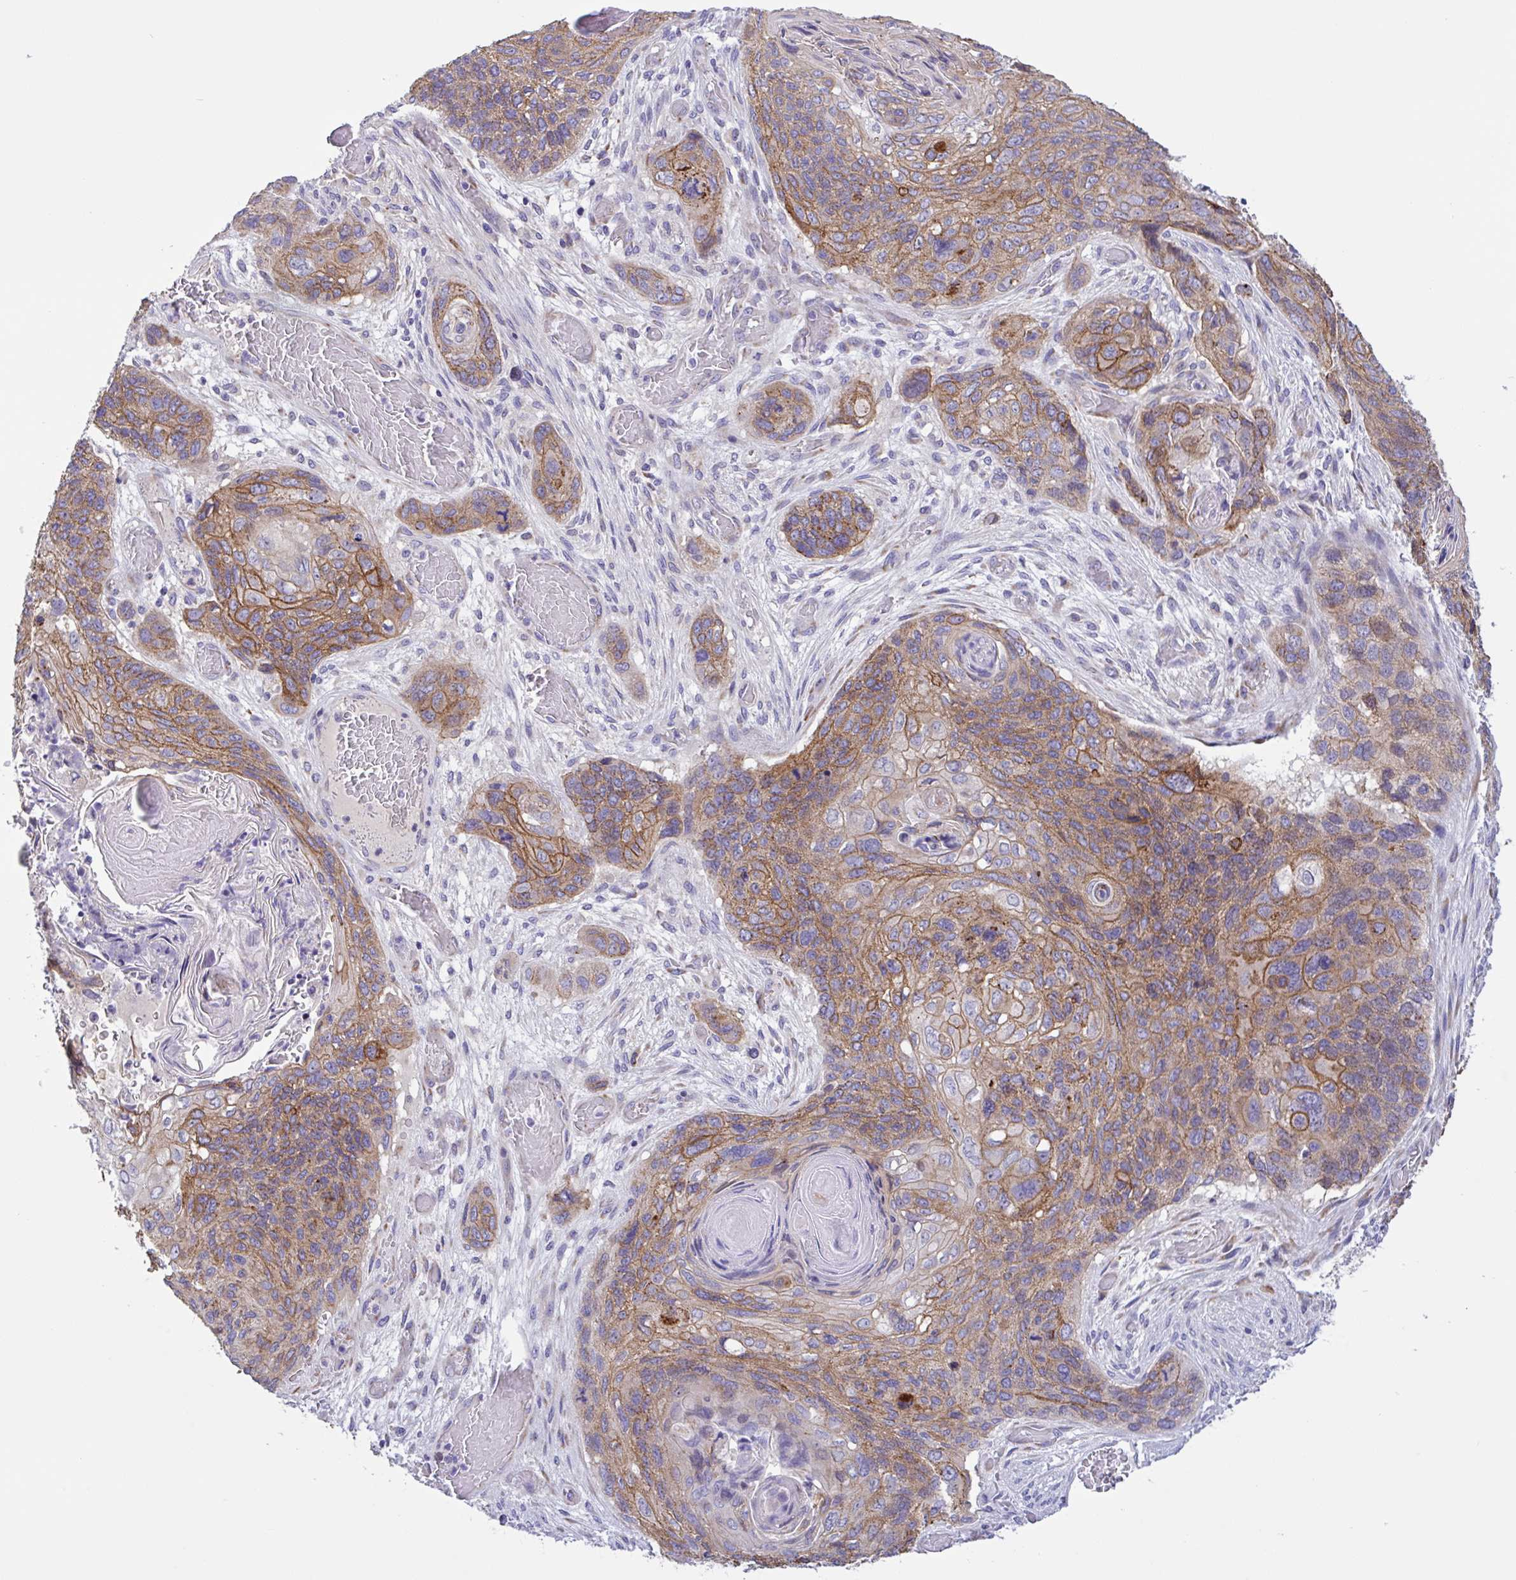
{"staining": {"intensity": "moderate", "quantity": ">75%", "location": "cytoplasmic/membranous"}, "tissue": "lung cancer", "cell_type": "Tumor cells", "image_type": "cancer", "snomed": [{"axis": "morphology", "description": "Squamous cell carcinoma, NOS"}, {"axis": "morphology", "description": "Squamous cell carcinoma, metastatic, NOS"}, {"axis": "topography", "description": "Lymph node"}, {"axis": "topography", "description": "Lung"}], "caption": "An immunohistochemistry (IHC) micrograph of neoplastic tissue is shown. Protein staining in brown shows moderate cytoplasmic/membranous positivity in squamous cell carcinoma (lung) within tumor cells. Using DAB (brown) and hematoxylin (blue) stains, captured at high magnification using brightfield microscopy.", "gene": "DSC3", "patient": {"sex": "male", "age": 41}}